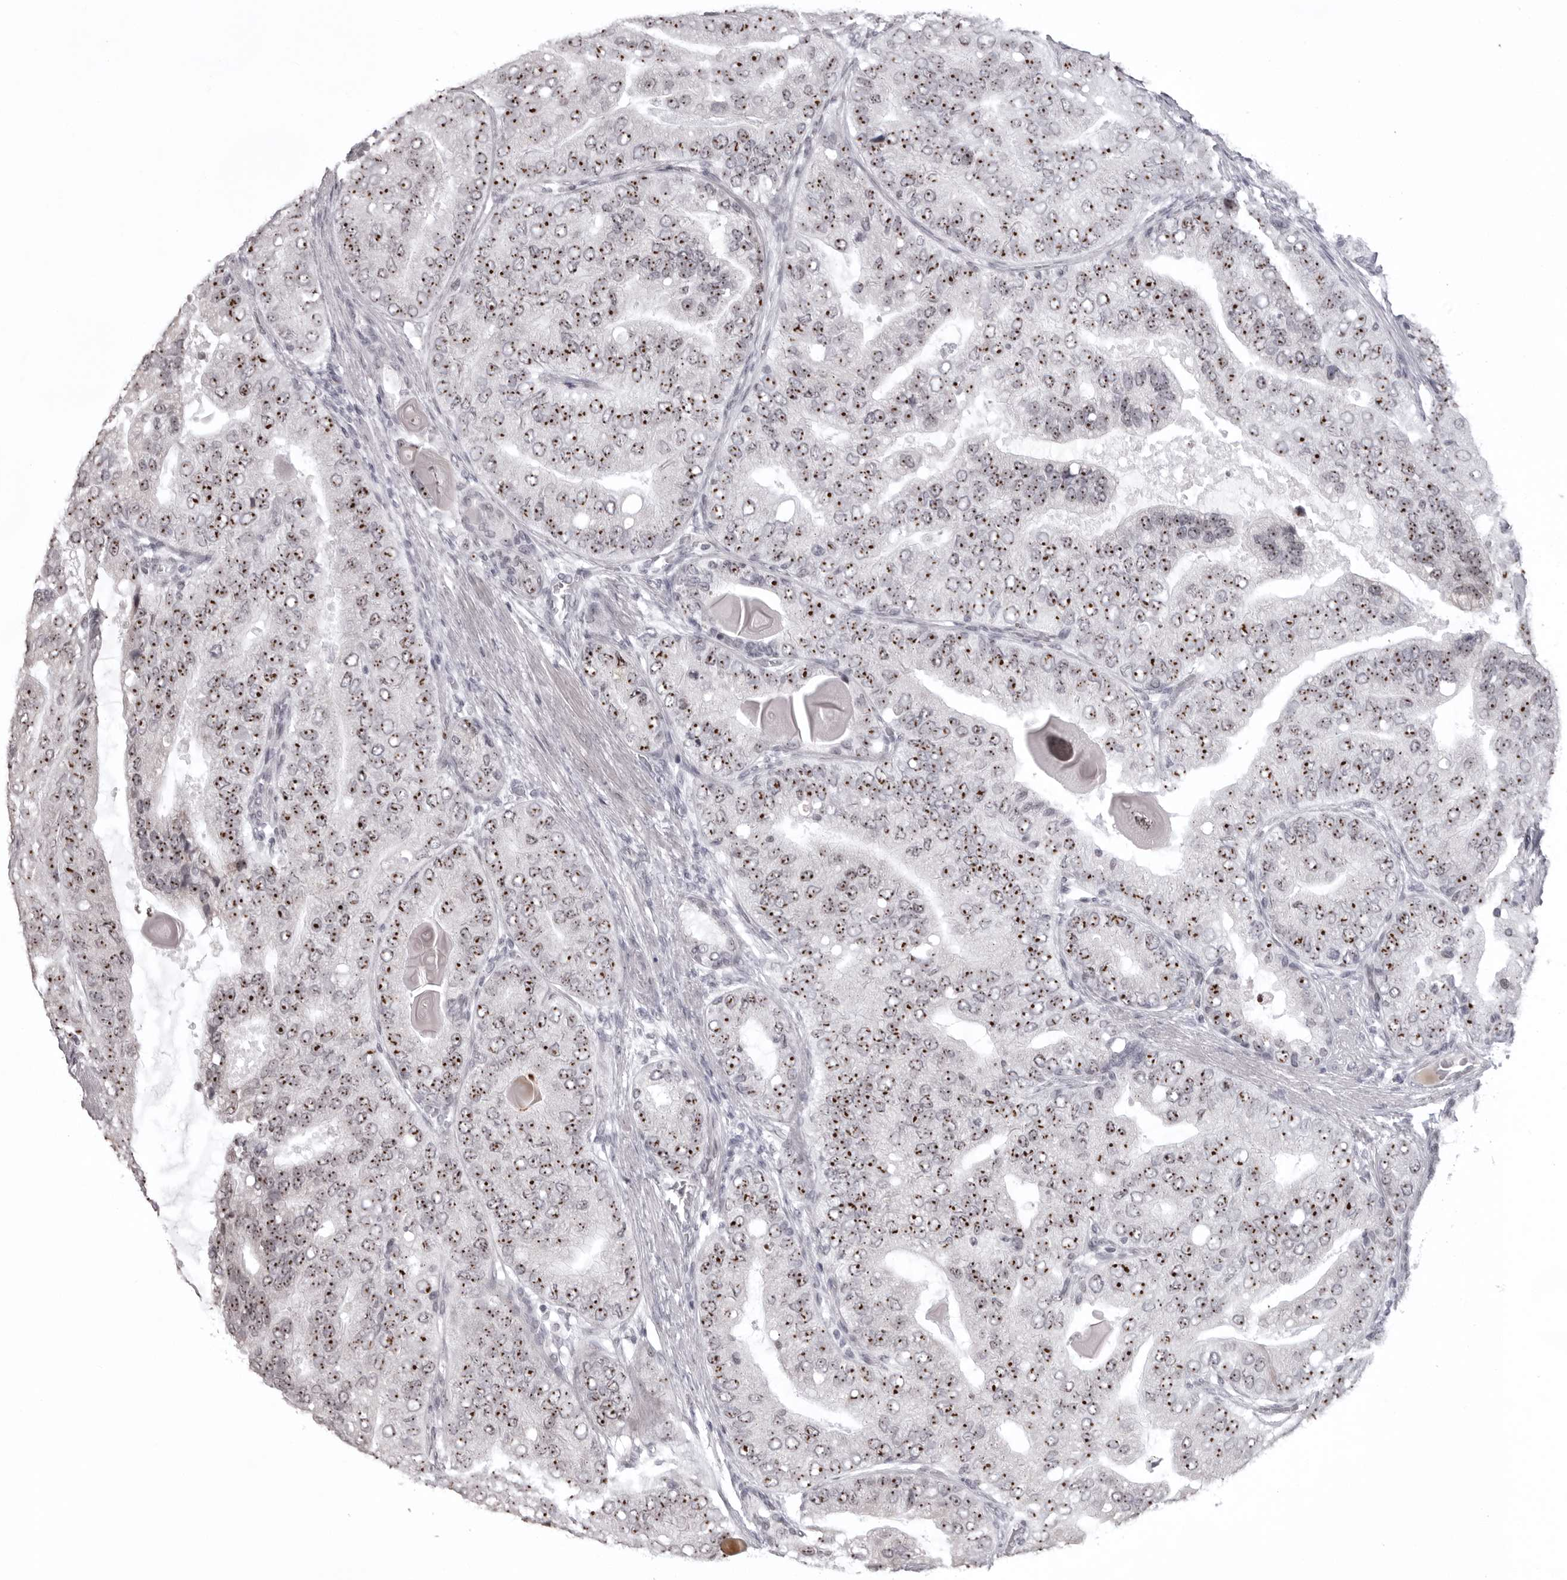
{"staining": {"intensity": "strong", "quantity": ">75%", "location": "nuclear"}, "tissue": "prostate cancer", "cell_type": "Tumor cells", "image_type": "cancer", "snomed": [{"axis": "morphology", "description": "Adenocarcinoma, High grade"}, {"axis": "topography", "description": "Prostate"}], "caption": "The histopathology image exhibits a brown stain indicating the presence of a protein in the nuclear of tumor cells in prostate adenocarcinoma (high-grade). The staining was performed using DAB (3,3'-diaminobenzidine) to visualize the protein expression in brown, while the nuclei were stained in blue with hematoxylin (Magnification: 20x).", "gene": "HELZ", "patient": {"sex": "male", "age": 70}}